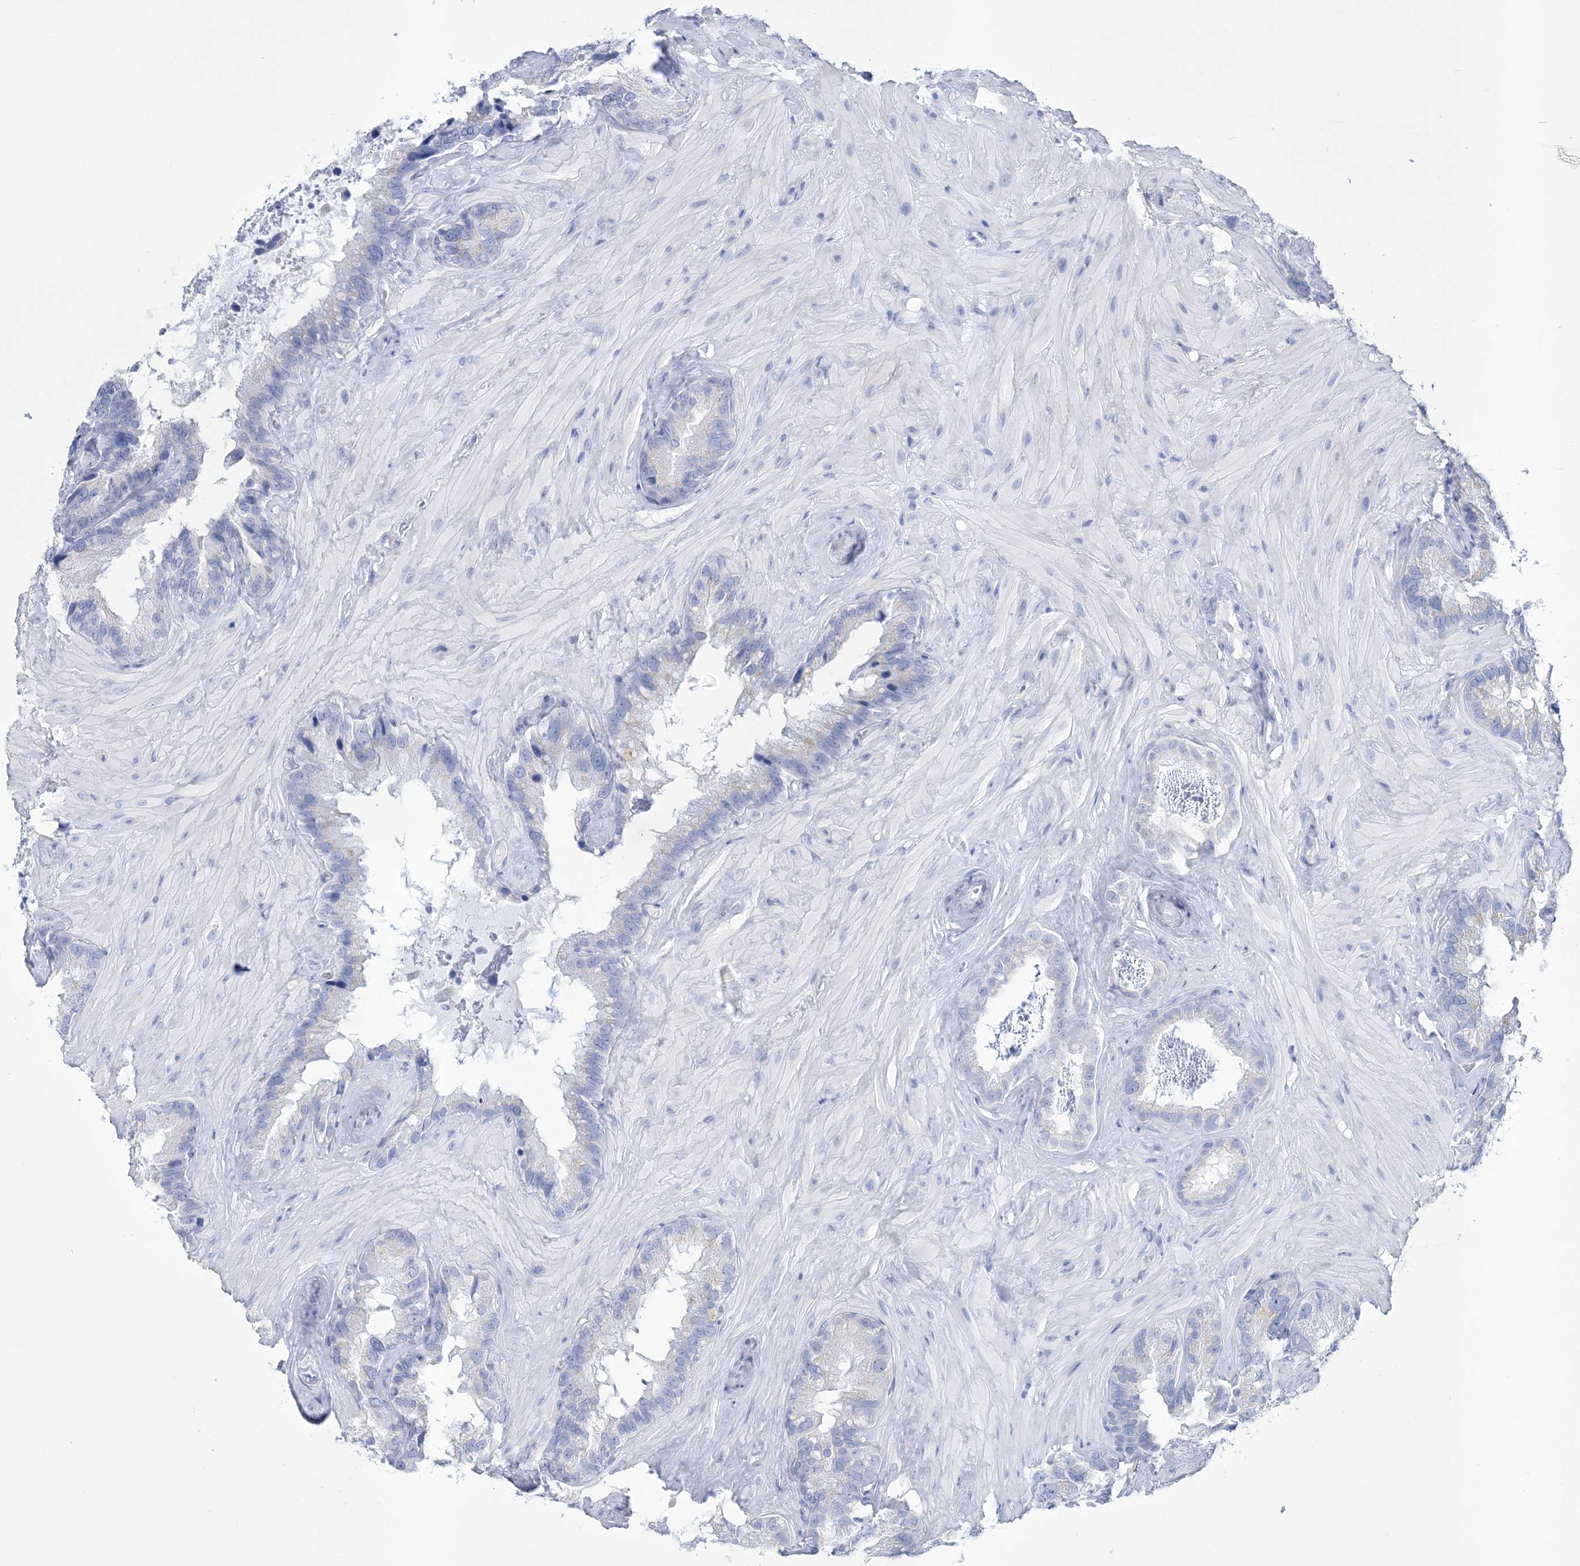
{"staining": {"intensity": "negative", "quantity": "none", "location": "none"}, "tissue": "seminal vesicle", "cell_type": "Glandular cells", "image_type": "normal", "snomed": [{"axis": "morphology", "description": "Normal tissue, NOS"}, {"axis": "topography", "description": "Prostate"}, {"axis": "topography", "description": "Seminal veicle"}], "caption": "High power microscopy image of an IHC photomicrograph of benign seminal vesicle, revealing no significant staining in glandular cells.", "gene": "RBP2", "patient": {"sex": "male", "age": 68}}